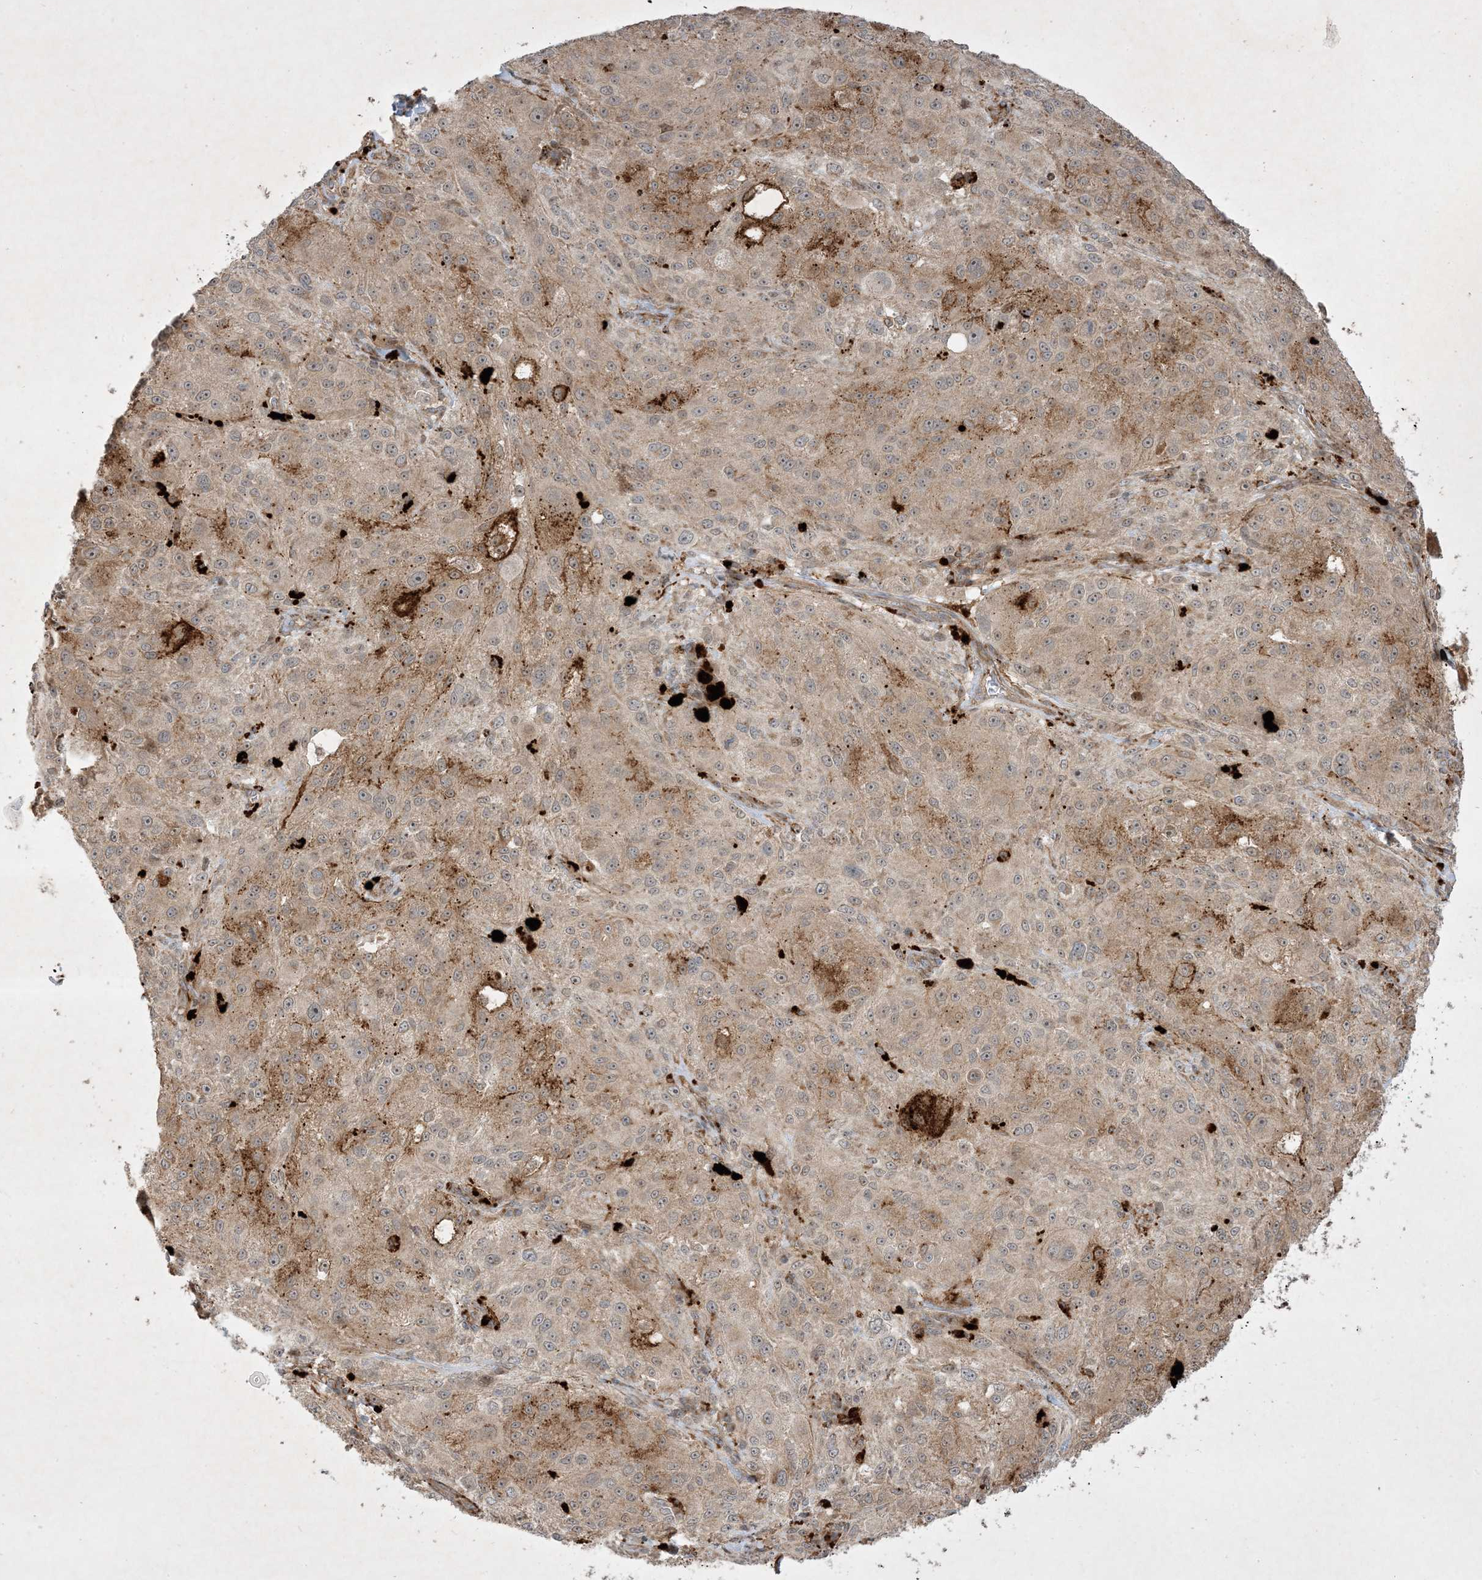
{"staining": {"intensity": "weak", "quantity": "25%-75%", "location": "cytoplasmic/membranous"}, "tissue": "melanoma", "cell_type": "Tumor cells", "image_type": "cancer", "snomed": [{"axis": "morphology", "description": "Necrosis, NOS"}, {"axis": "morphology", "description": "Malignant melanoma, NOS"}, {"axis": "topography", "description": "Skin"}], "caption": "Protein staining of malignant melanoma tissue shows weak cytoplasmic/membranous staining in approximately 25%-75% of tumor cells. Immunohistochemistry (ihc) stains the protein of interest in brown and the nuclei are stained blue.", "gene": "IFT57", "patient": {"sex": "female", "age": 87}}